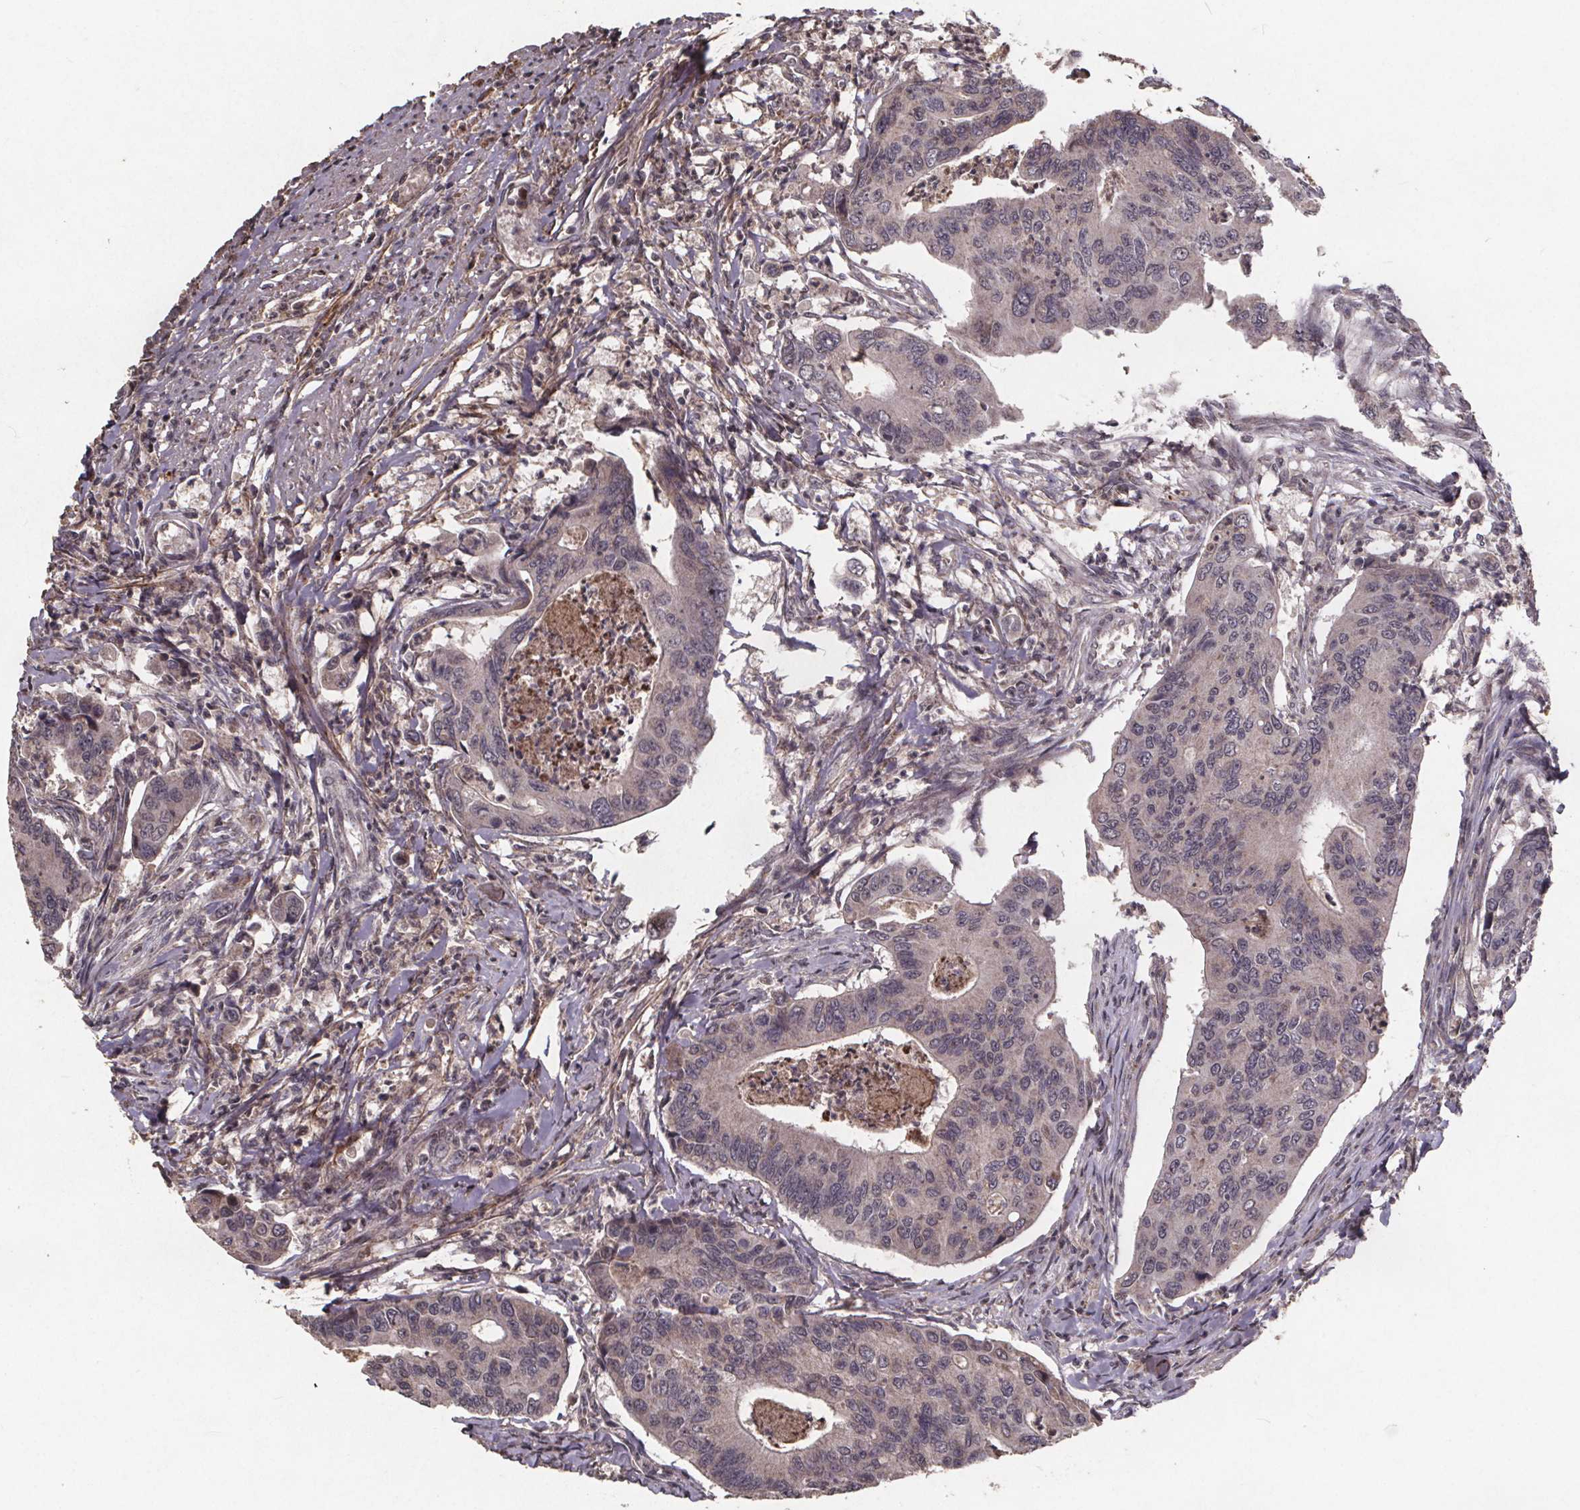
{"staining": {"intensity": "weak", "quantity": "<25%", "location": "nuclear"}, "tissue": "colorectal cancer", "cell_type": "Tumor cells", "image_type": "cancer", "snomed": [{"axis": "morphology", "description": "Adenocarcinoma, NOS"}, {"axis": "topography", "description": "Colon"}], "caption": "Protein analysis of colorectal cancer (adenocarcinoma) exhibits no significant positivity in tumor cells.", "gene": "GPX3", "patient": {"sex": "female", "age": 67}}